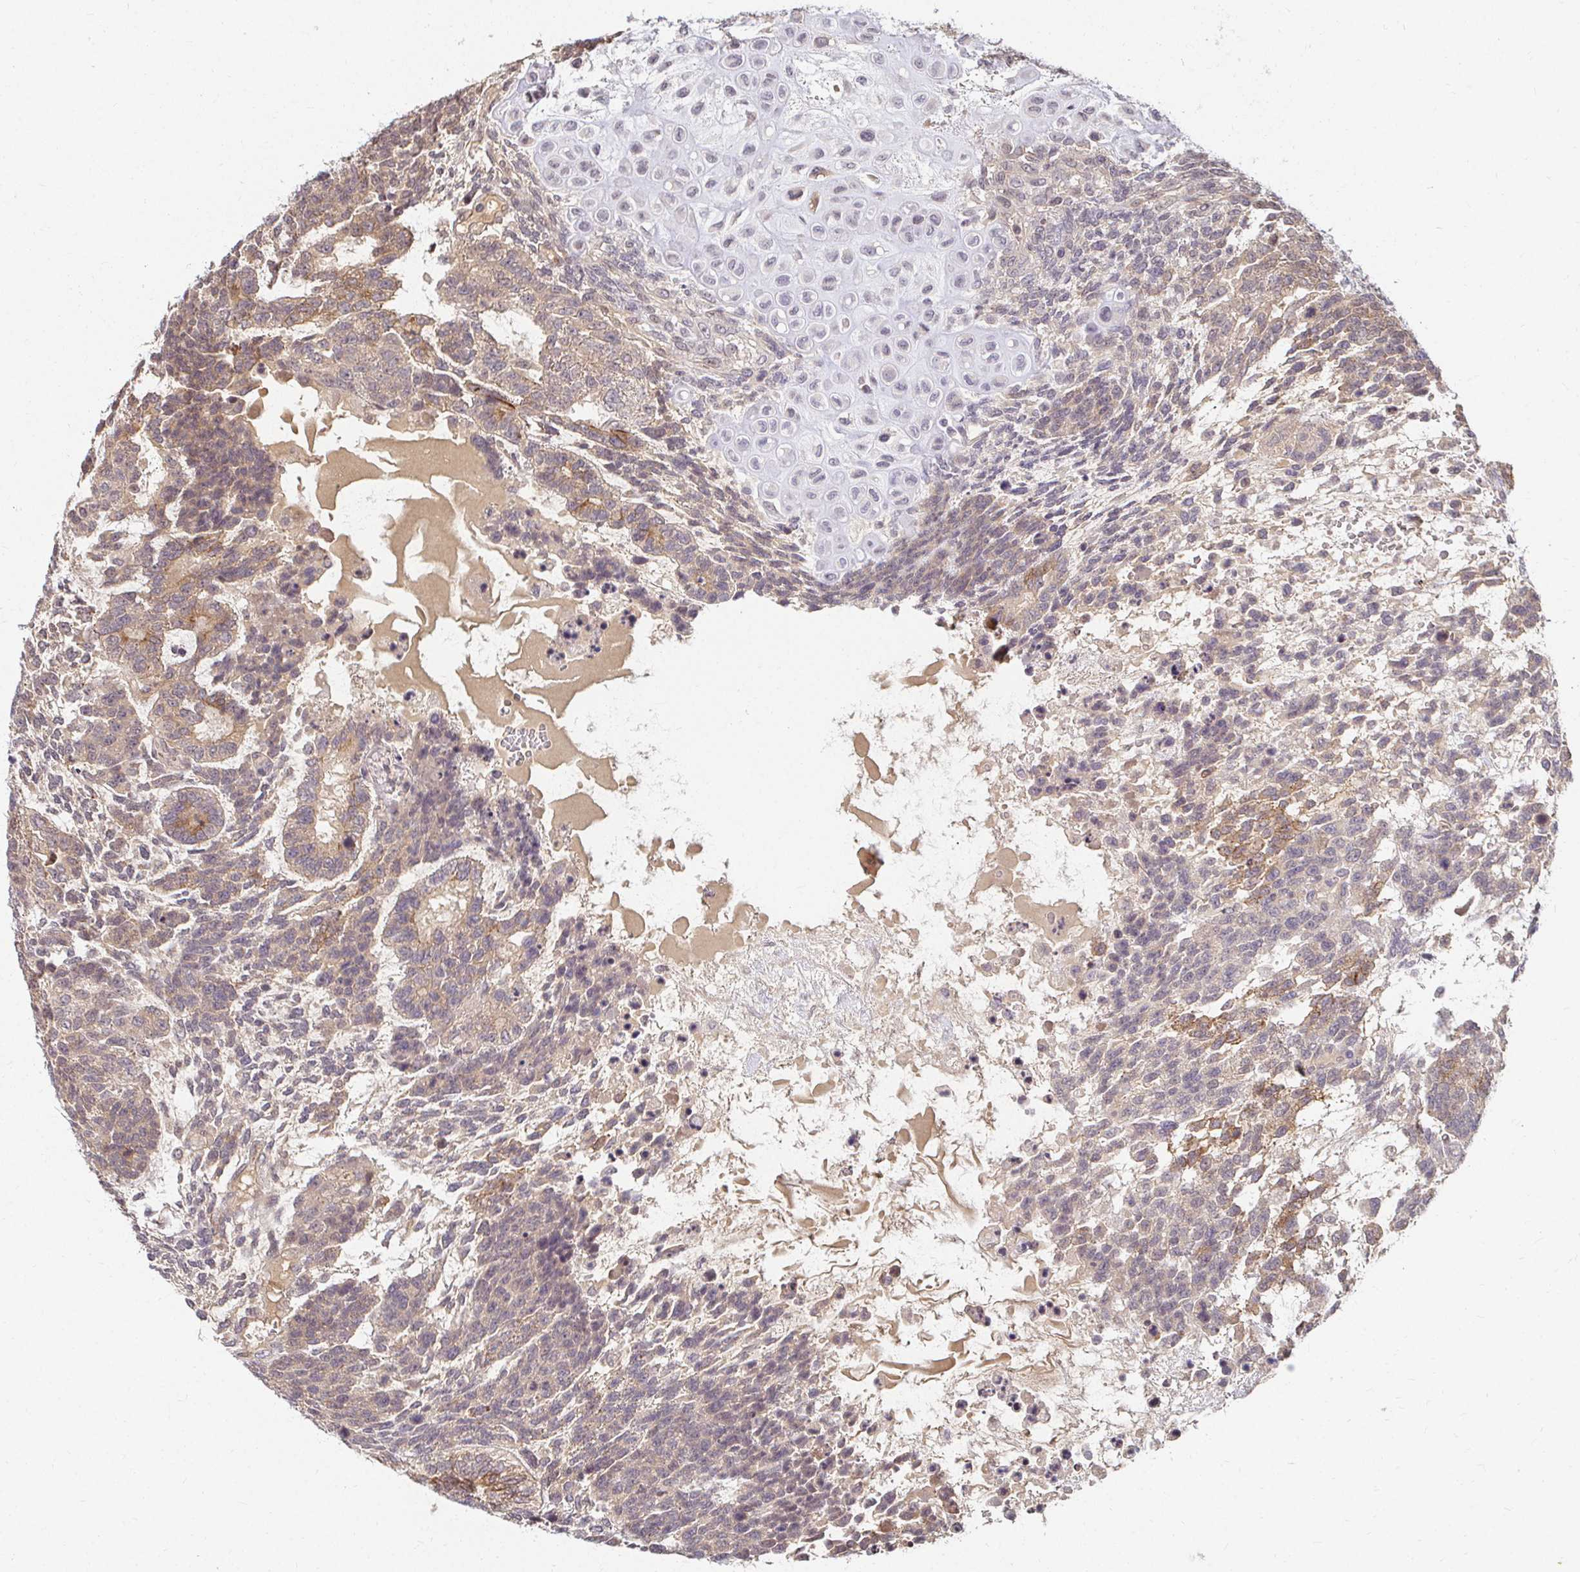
{"staining": {"intensity": "weak", "quantity": "25%-75%", "location": "cytoplasmic/membranous"}, "tissue": "testis cancer", "cell_type": "Tumor cells", "image_type": "cancer", "snomed": [{"axis": "morphology", "description": "Carcinoma, Embryonal, NOS"}, {"axis": "topography", "description": "Testis"}], "caption": "Immunohistochemical staining of testis embryonal carcinoma exhibits low levels of weak cytoplasmic/membranous protein staining in approximately 25%-75% of tumor cells.", "gene": "ANK3", "patient": {"sex": "male", "age": 23}}